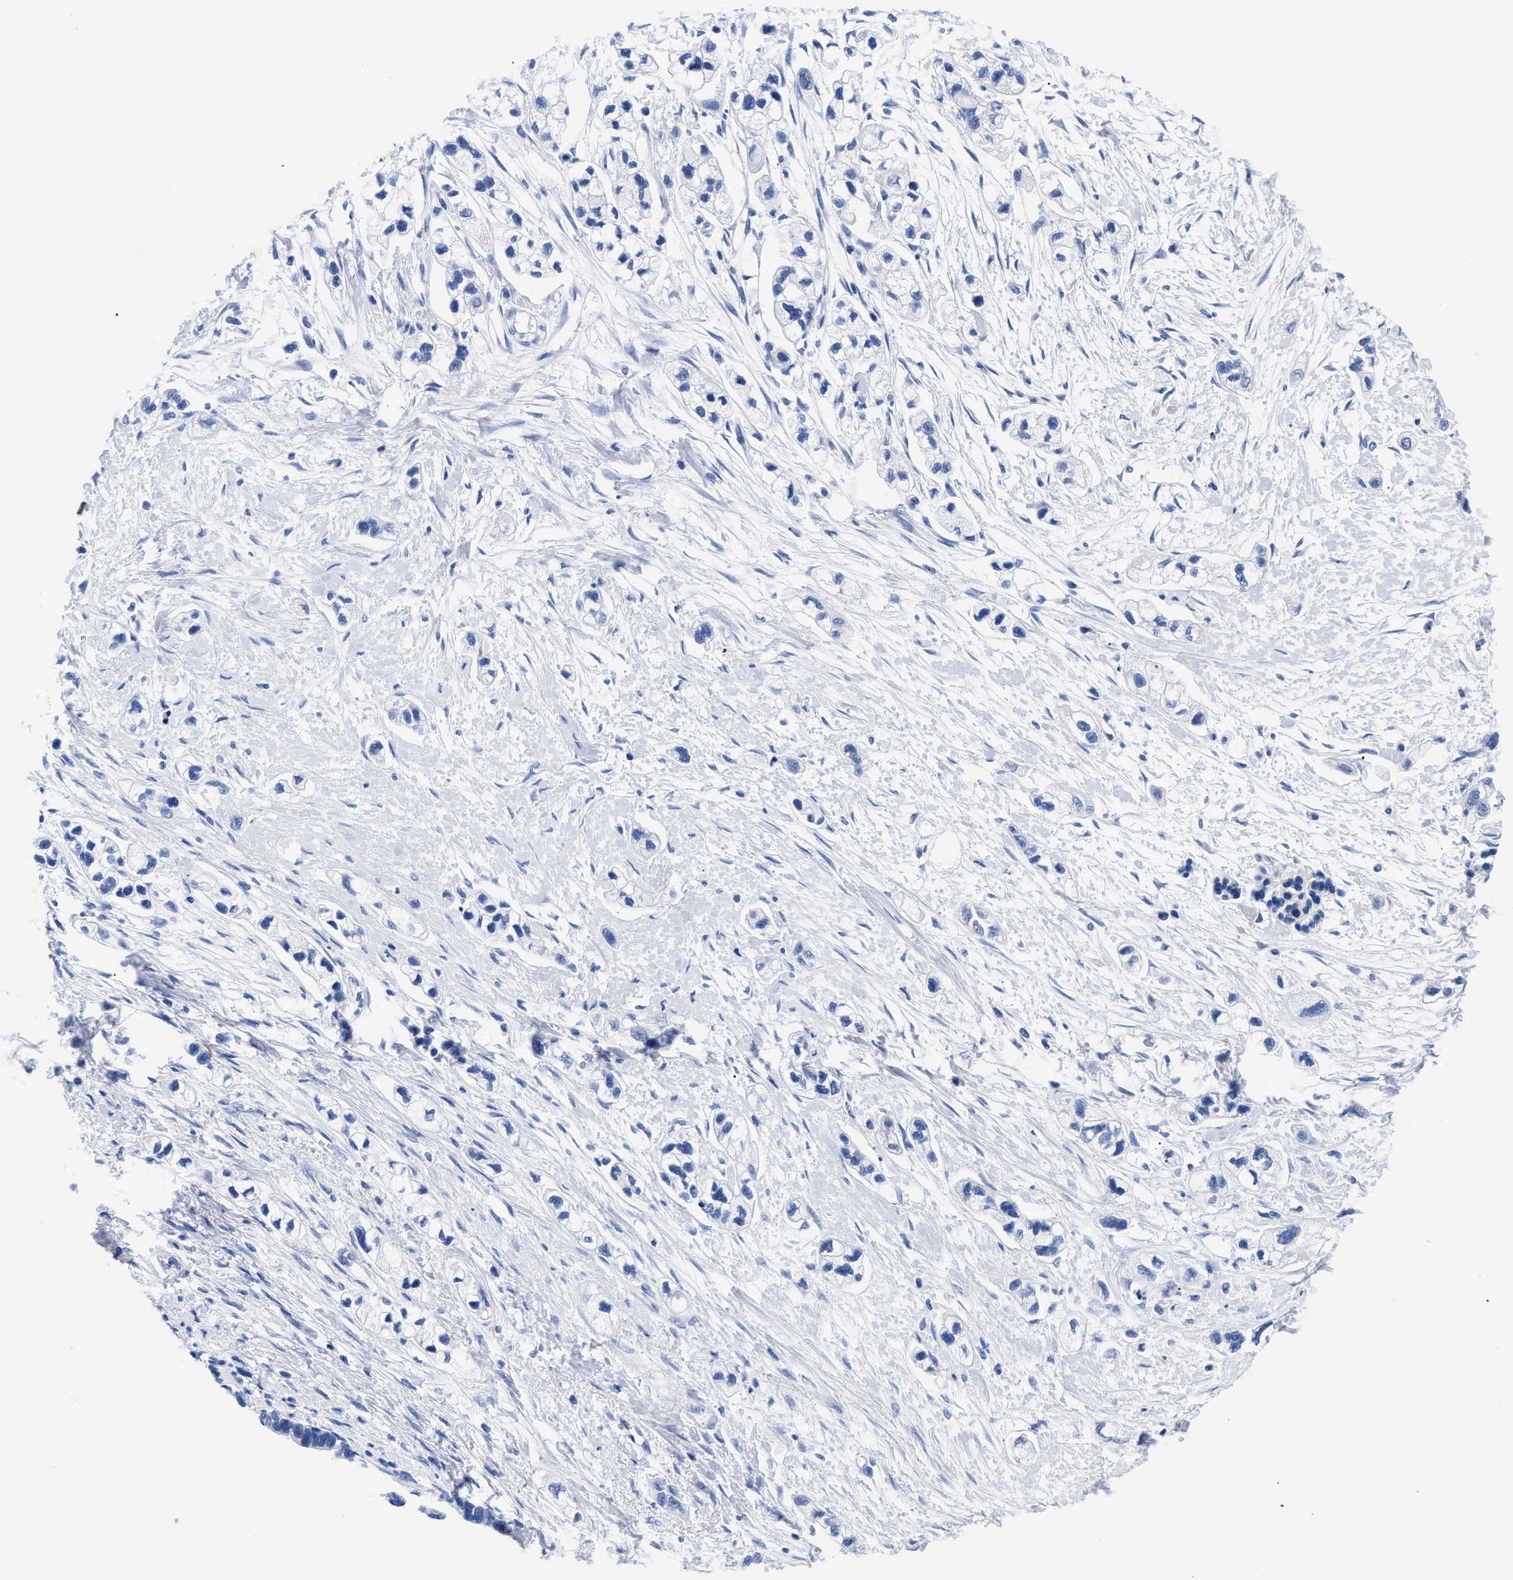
{"staining": {"intensity": "negative", "quantity": "none", "location": "none"}, "tissue": "pancreatic cancer", "cell_type": "Tumor cells", "image_type": "cancer", "snomed": [{"axis": "morphology", "description": "Adenocarcinoma, NOS"}, {"axis": "topography", "description": "Pancreas"}], "caption": "Immunohistochemical staining of pancreatic cancer (adenocarcinoma) exhibits no significant positivity in tumor cells. The staining is performed using DAB brown chromogen with nuclei counter-stained in using hematoxylin.", "gene": "TREML1", "patient": {"sex": "male", "age": 74}}